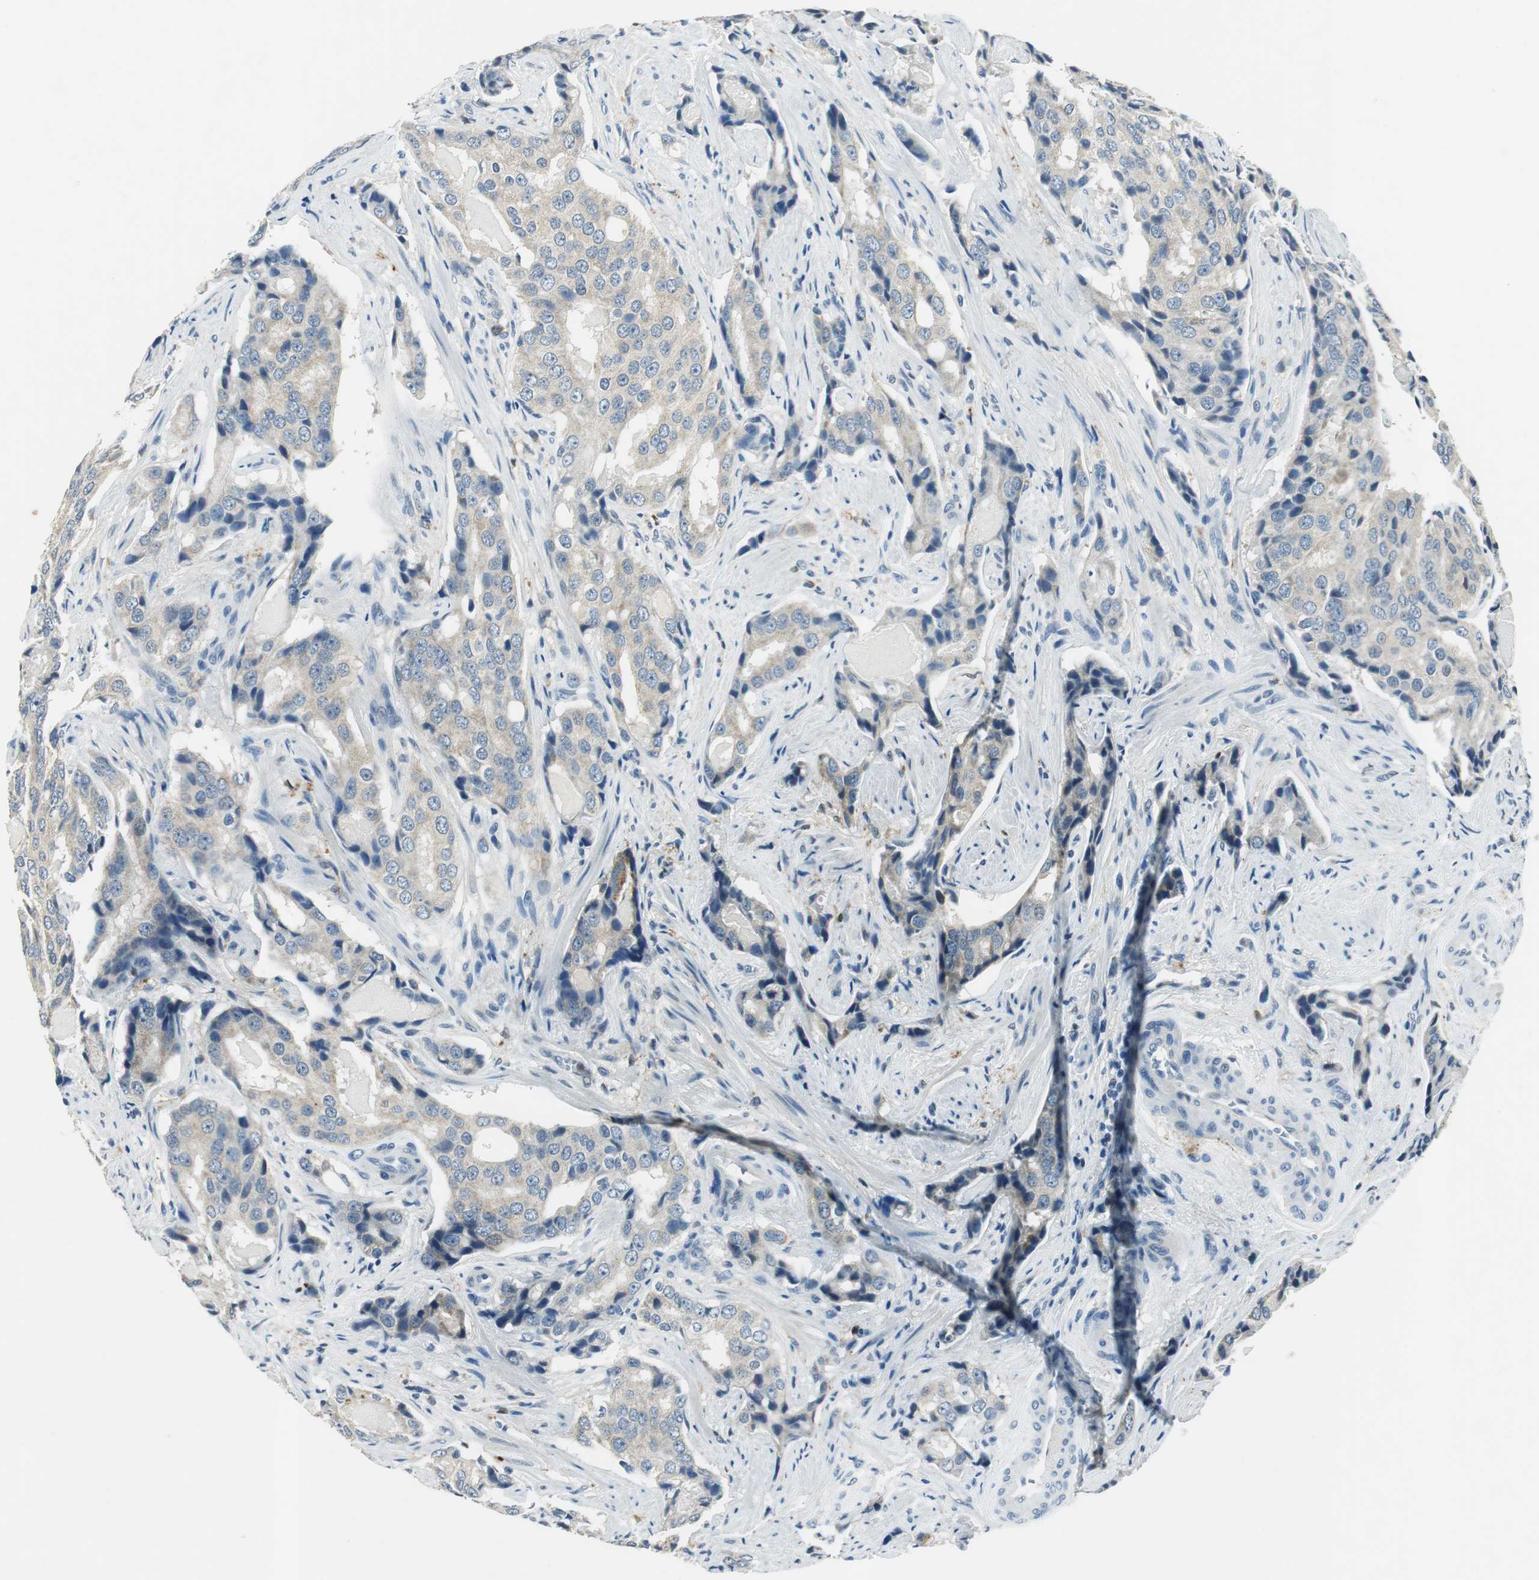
{"staining": {"intensity": "negative", "quantity": "none", "location": "none"}, "tissue": "prostate cancer", "cell_type": "Tumor cells", "image_type": "cancer", "snomed": [{"axis": "morphology", "description": "Adenocarcinoma, High grade"}, {"axis": "topography", "description": "Prostate"}], "caption": "A high-resolution histopathology image shows IHC staining of prostate cancer, which demonstrates no significant staining in tumor cells.", "gene": "ME1", "patient": {"sex": "male", "age": 58}}